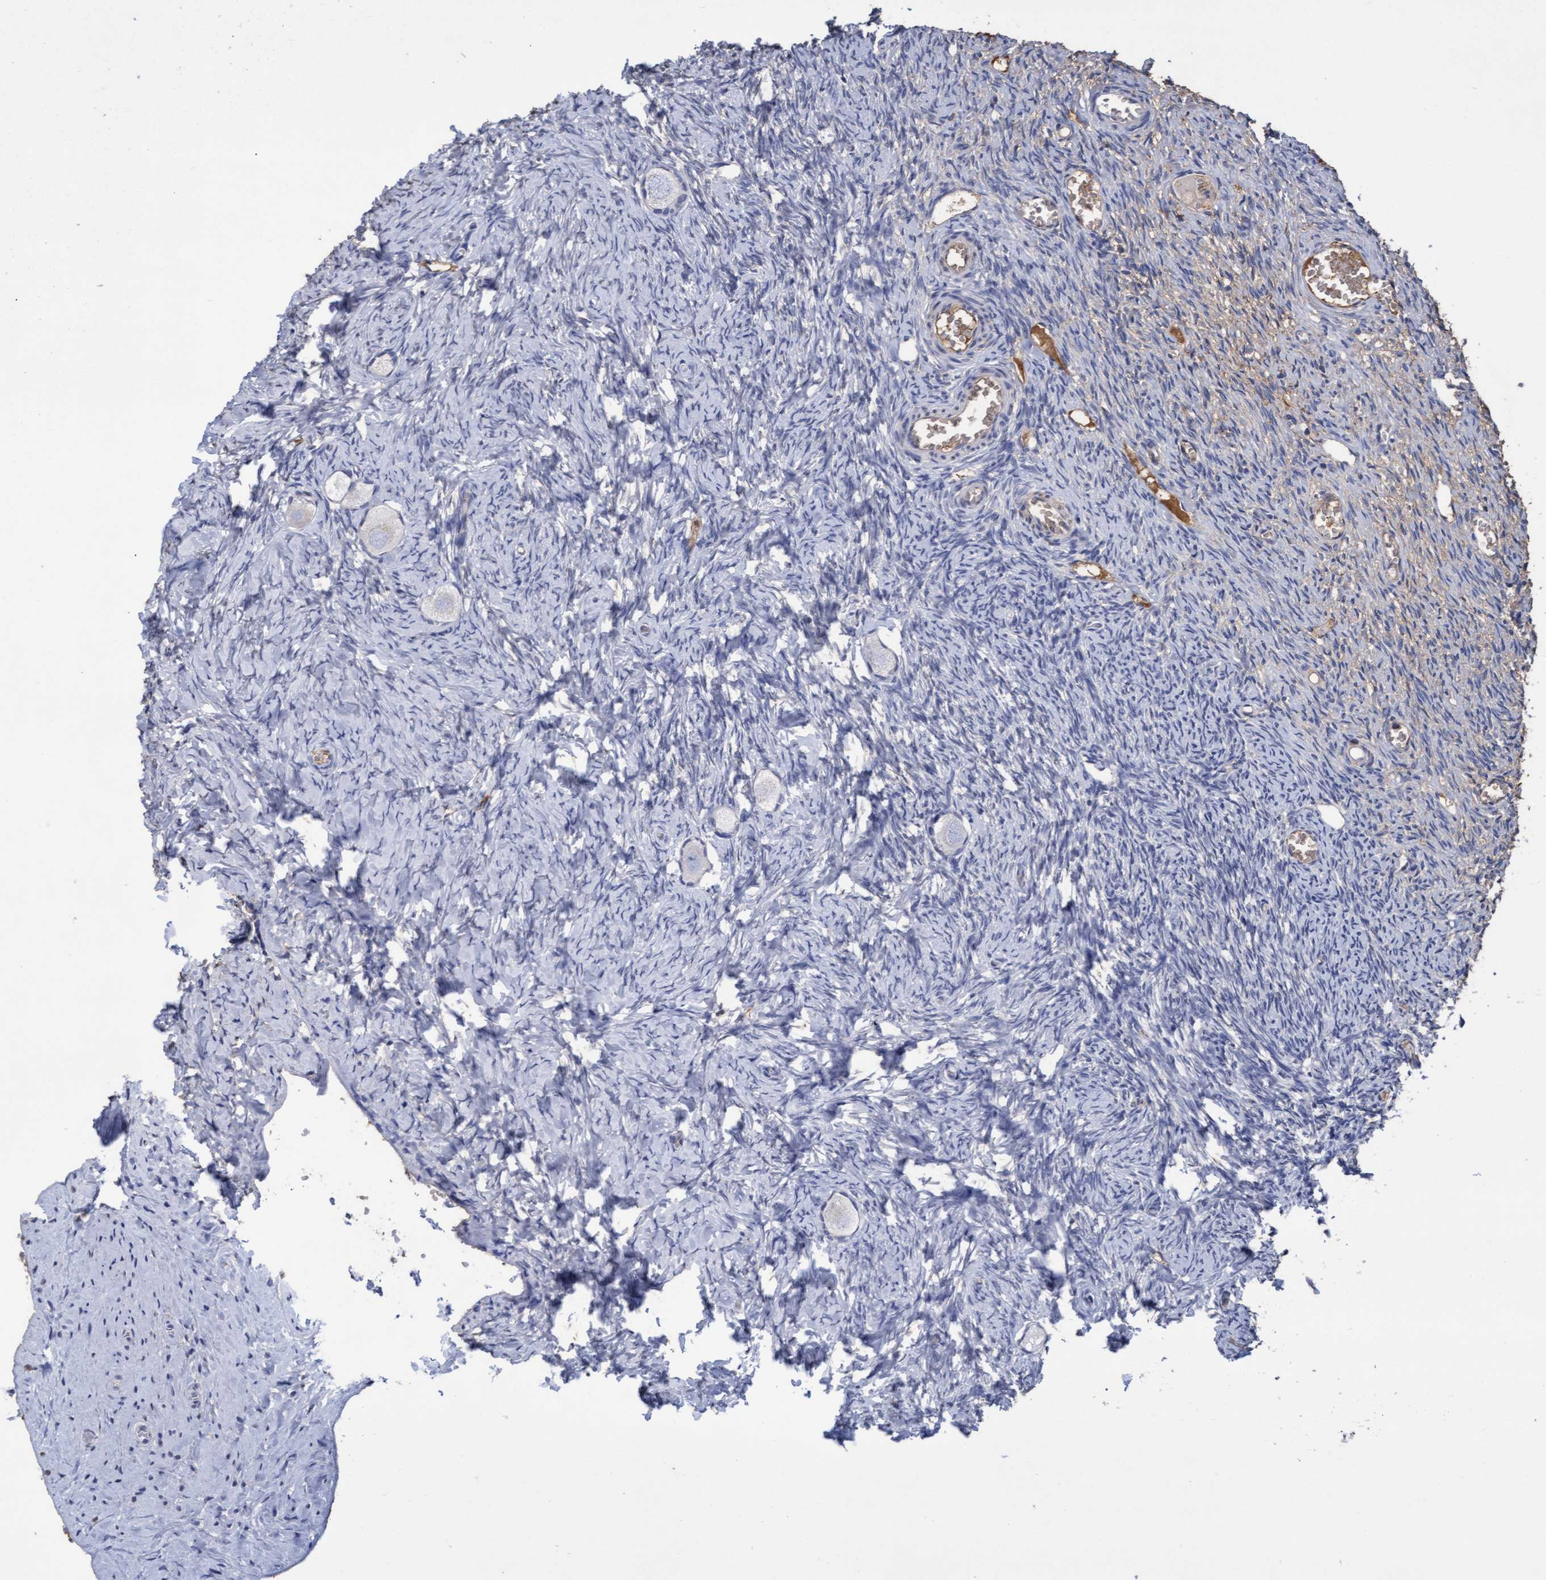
{"staining": {"intensity": "weak", "quantity": "<25%", "location": "cytoplasmic/membranous"}, "tissue": "ovary", "cell_type": "Follicle cells", "image_type": "normal", "snomed": [{"axis": "morphology", "description": "Normal tissue, NOS"}, {"axis": "topography", "description": "Ovary"}], "caption": "Image shows no protein positivity in follicle cells of unremarkable ovary.", "gene": "GPR39", "patient": {"sex": "female", "age": 27}}